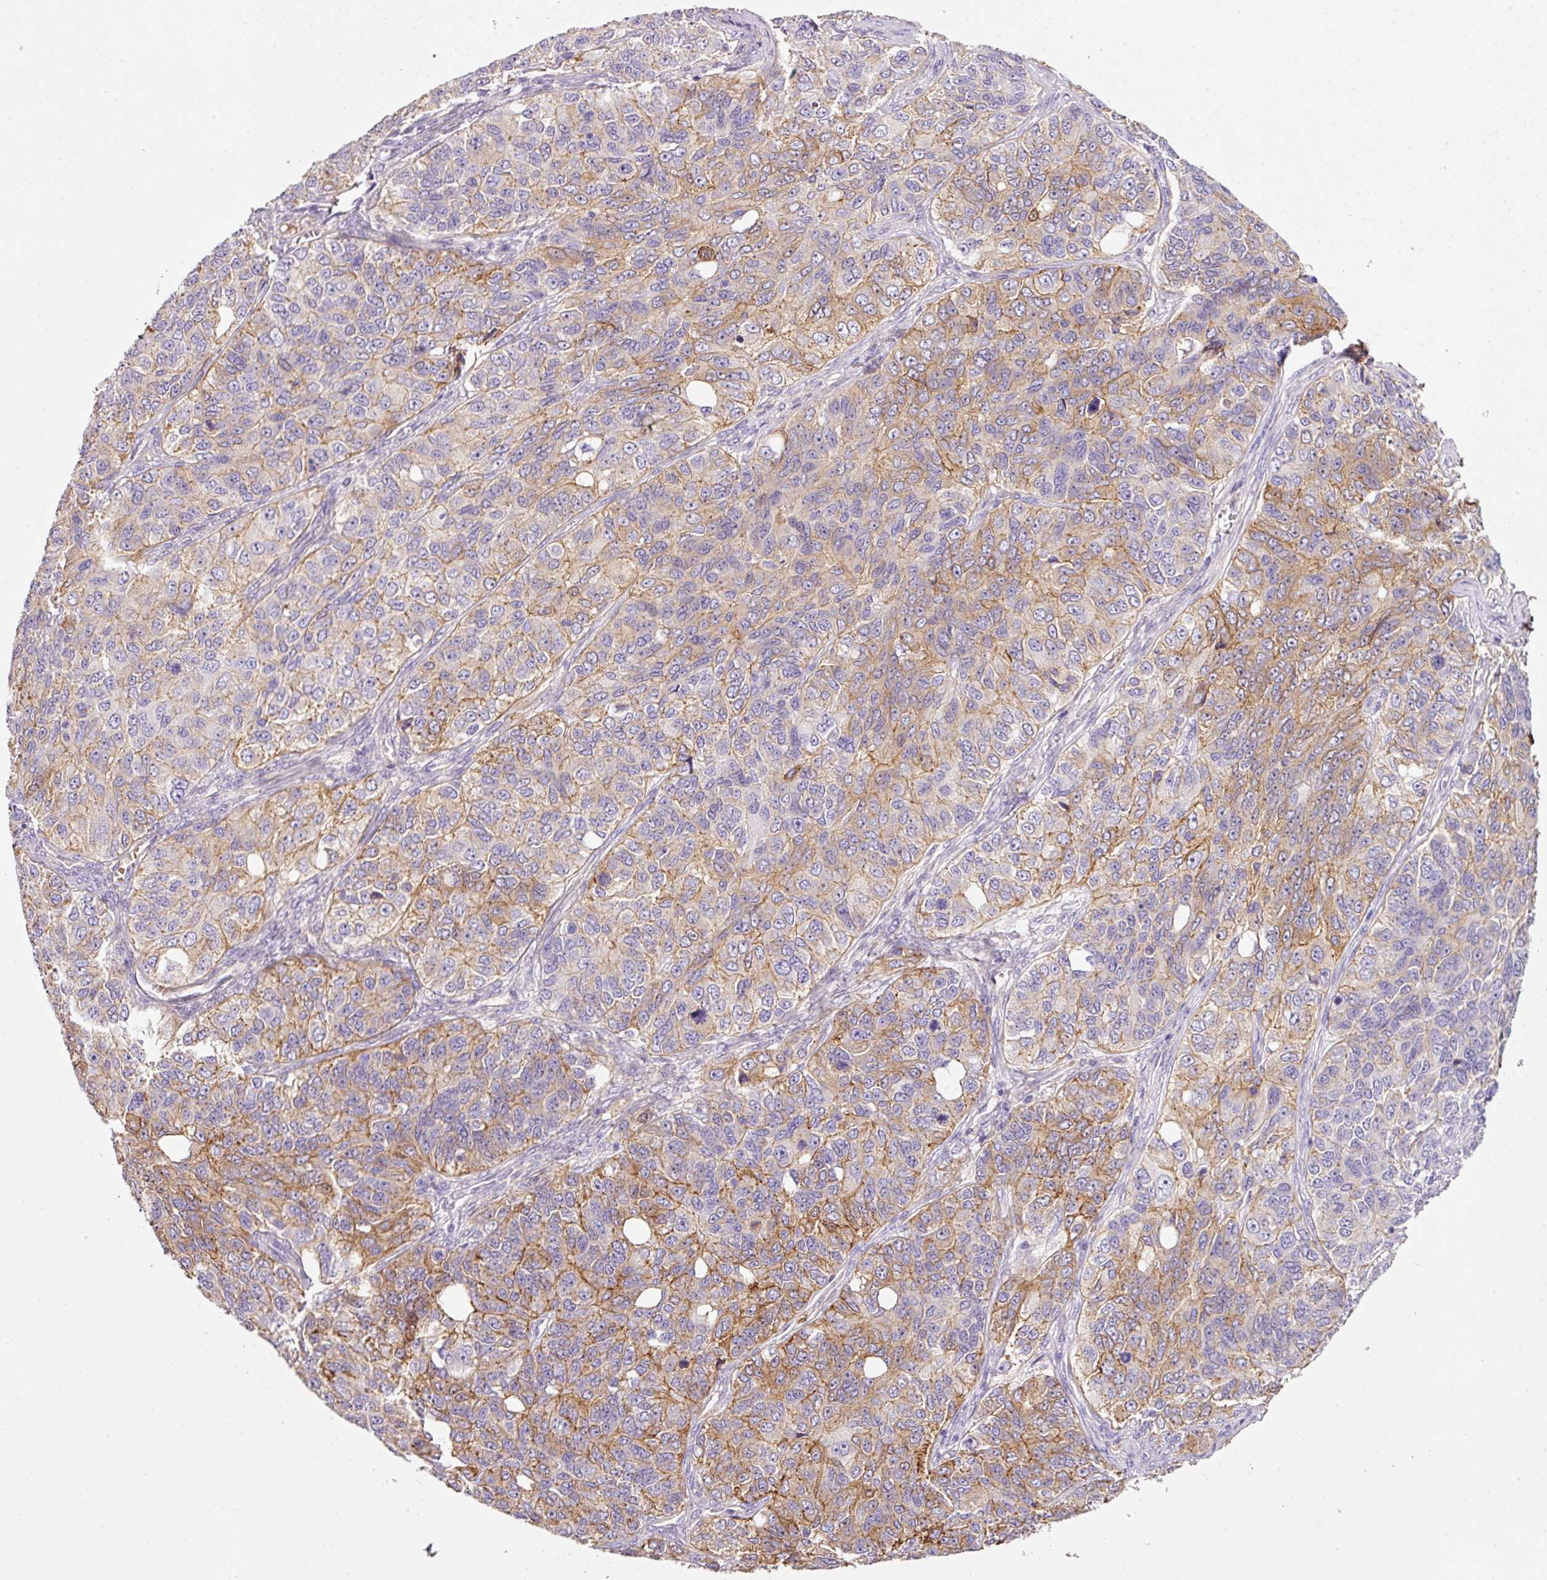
{"staining": {"intensity": "moderate", "quantity": "<25%", "location": "cytoplasmic/membranous"}, "tissue": "ovarian cancer", "cell_type": "Tumor cells", "image_type": "cancer", "snomed": [{"axis": "morphology", "description": "Carcinoma, endometroid"}, {"axis": "topography", "description": "Ovary"}], "caption": "A brown stain labels moderate cytoplasmic/membranous positivity of a protein in human endometroid carcinoma (ovarian) tumor cells.", "gene": "SOS2", "patient": {"sex": "female", "age": 51}}